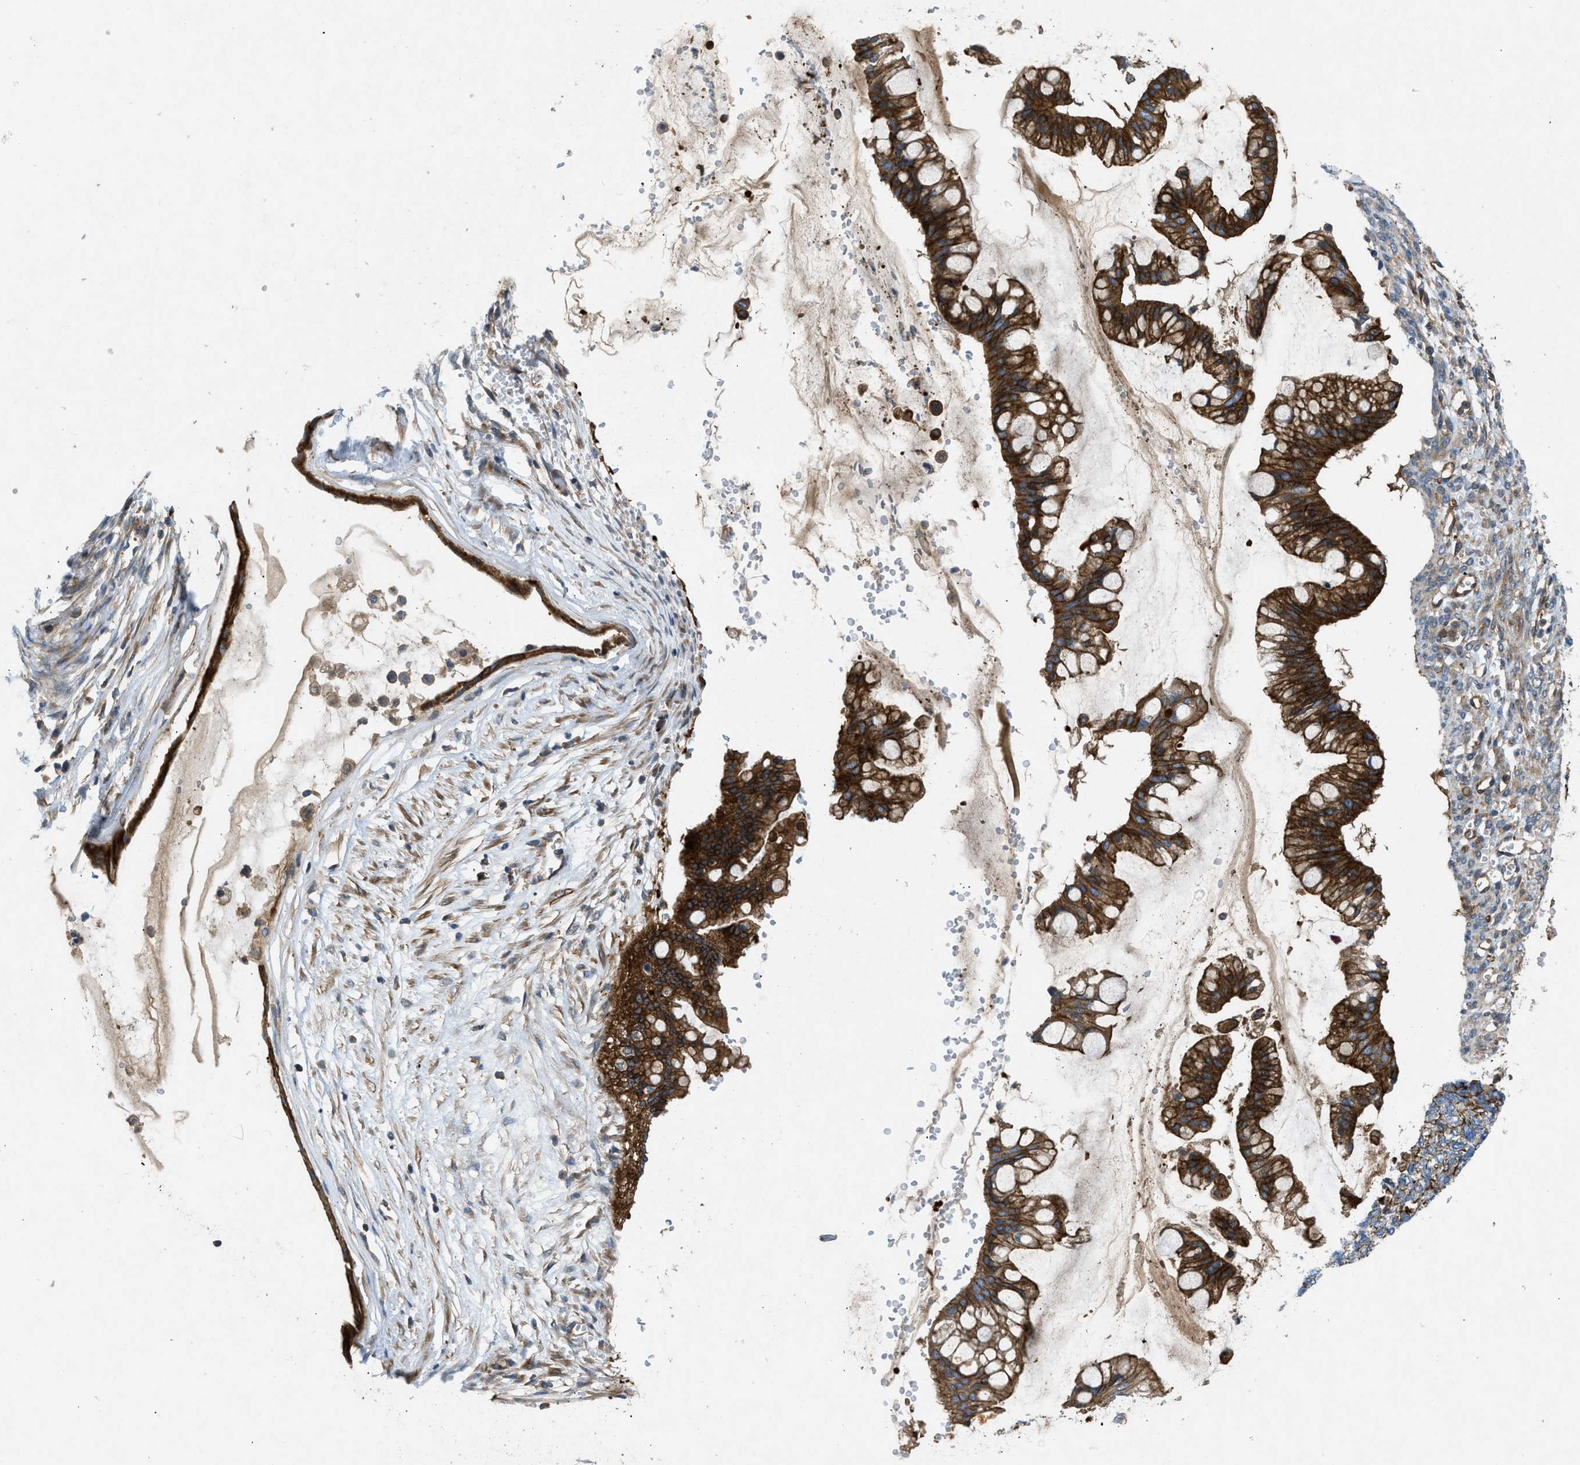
{"staining": {"intensity": "strong", "quantity": ">75%", "location": "cytoplasmic/membranous"}, "tissue": "ovarian cancer", "cell_type": "Tumor cells", "image_type": "cancer", "snomed": [{"axis": "morphology", "description": "Cystadenocarcinoma, mucinous, NOS"}, {"axis": "topography", "description": "Ovary"}], "caption": "Immunohistochemical staining of ovarian mucinous cystadenocarcinoma displays strong cytoplasmic/membranous protein staining in approximately >75% of tumor cells. The staining was performed using DAB, with brown indicating positive protein expression. Nuclei are stained blue with hematoxylin.", "gene": "NYNRIN", "patient": {"sex": "female", "age": 73}}